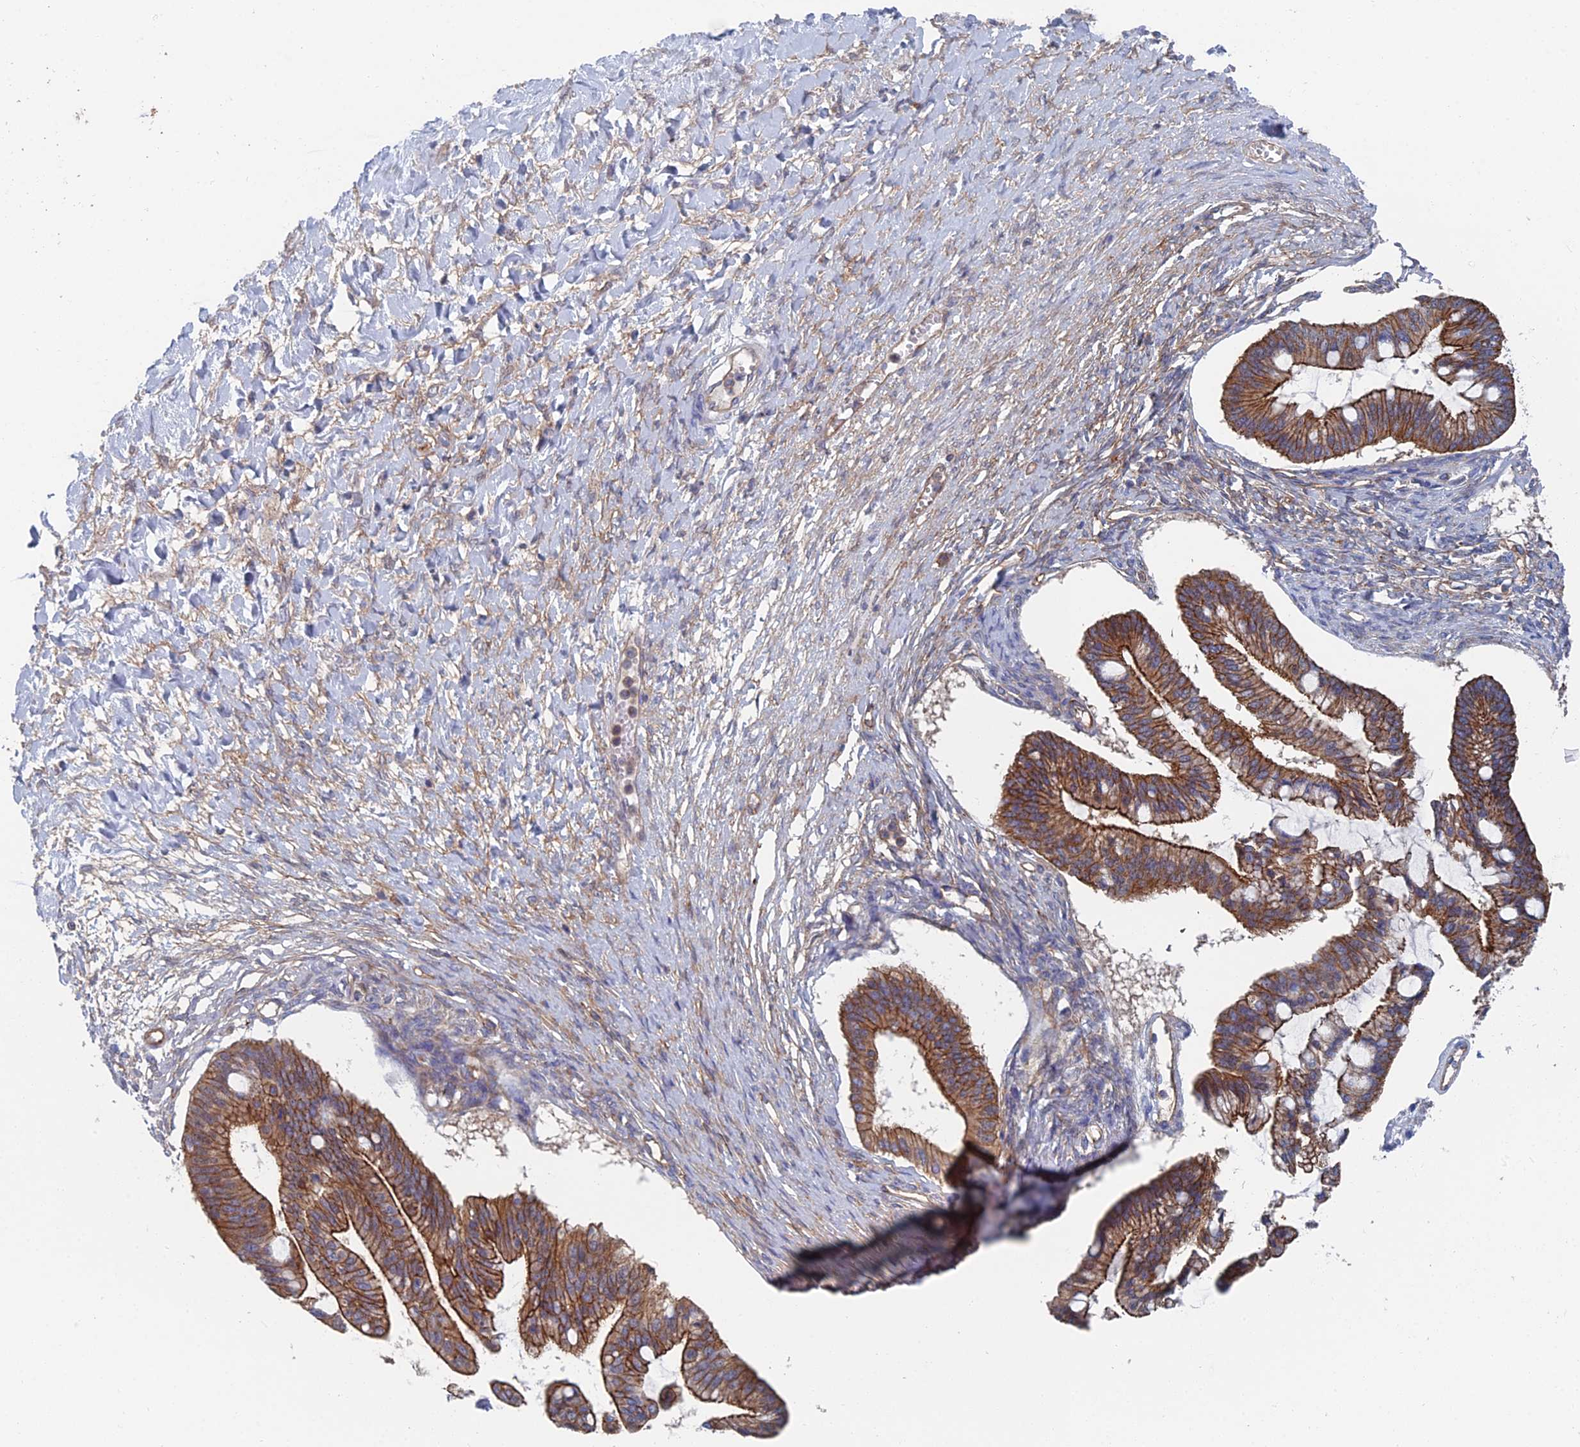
{"staining": {"intensity": "moderate", "quantity": ">75%", "location": "cytoplasmic/membranous"}, "tissue": "ovarian cancer", "cell_type": "Tumor cells", "image_type": "cancer", "snomed": [{"axis": "morphology", "description": "Cystadenocarcinoma, mucinous, NOS"}, {"axis": "topography", "description": "Ovary"}], "caption": "An image showing moderate cytoplasmic/membranous positivity in approximately >75% of tumor cells in ovarian cancer (mucinous cystadenocarcinoma), as visualized by brown immunohistochemical staining.", "gene": "SNX11", "patient": {"sex": "female", "age": 73}}